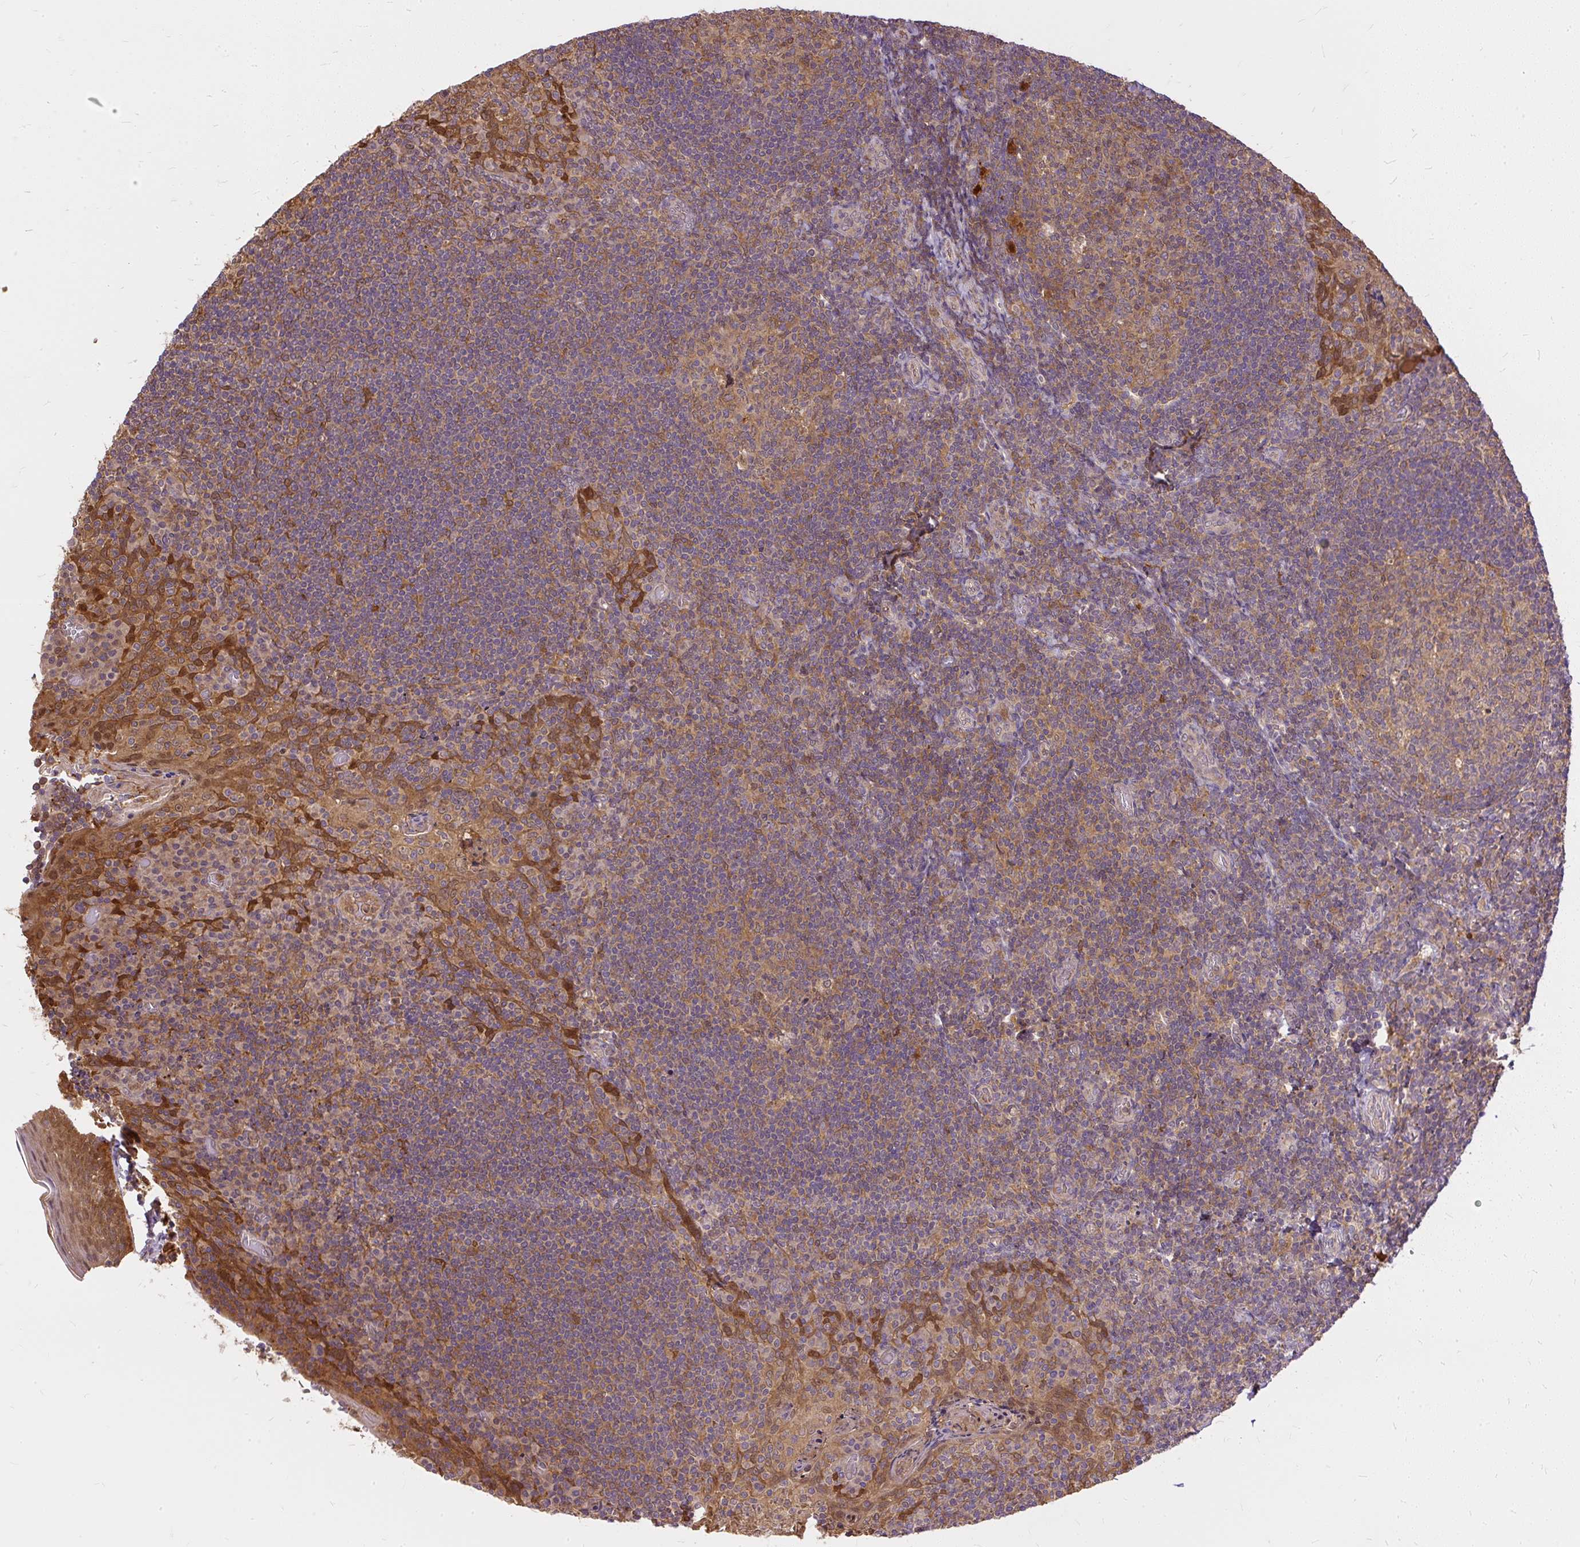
{"staining": {"intensity": "moderate", "quantity": ">75%", "location": "cytoplasmic/membranous"}, "tissue": "tonsil", "cell_type": "Germinal center cells", "image_type": "normal", "snomed": [{"axis": "morphology", "description": "Normal tissue, NOS"}, {"axis": "topography", "description": "Tonsil"}], "caption": "A histopathology image showing moderate cytoplasmic/membranous positivity in about >75% of germinal center cells in benign tonsil, as visualized by brown immunohistochemical staining.", "gene": "AP5S1", "patient": {"sex": "male", "age": 17}}